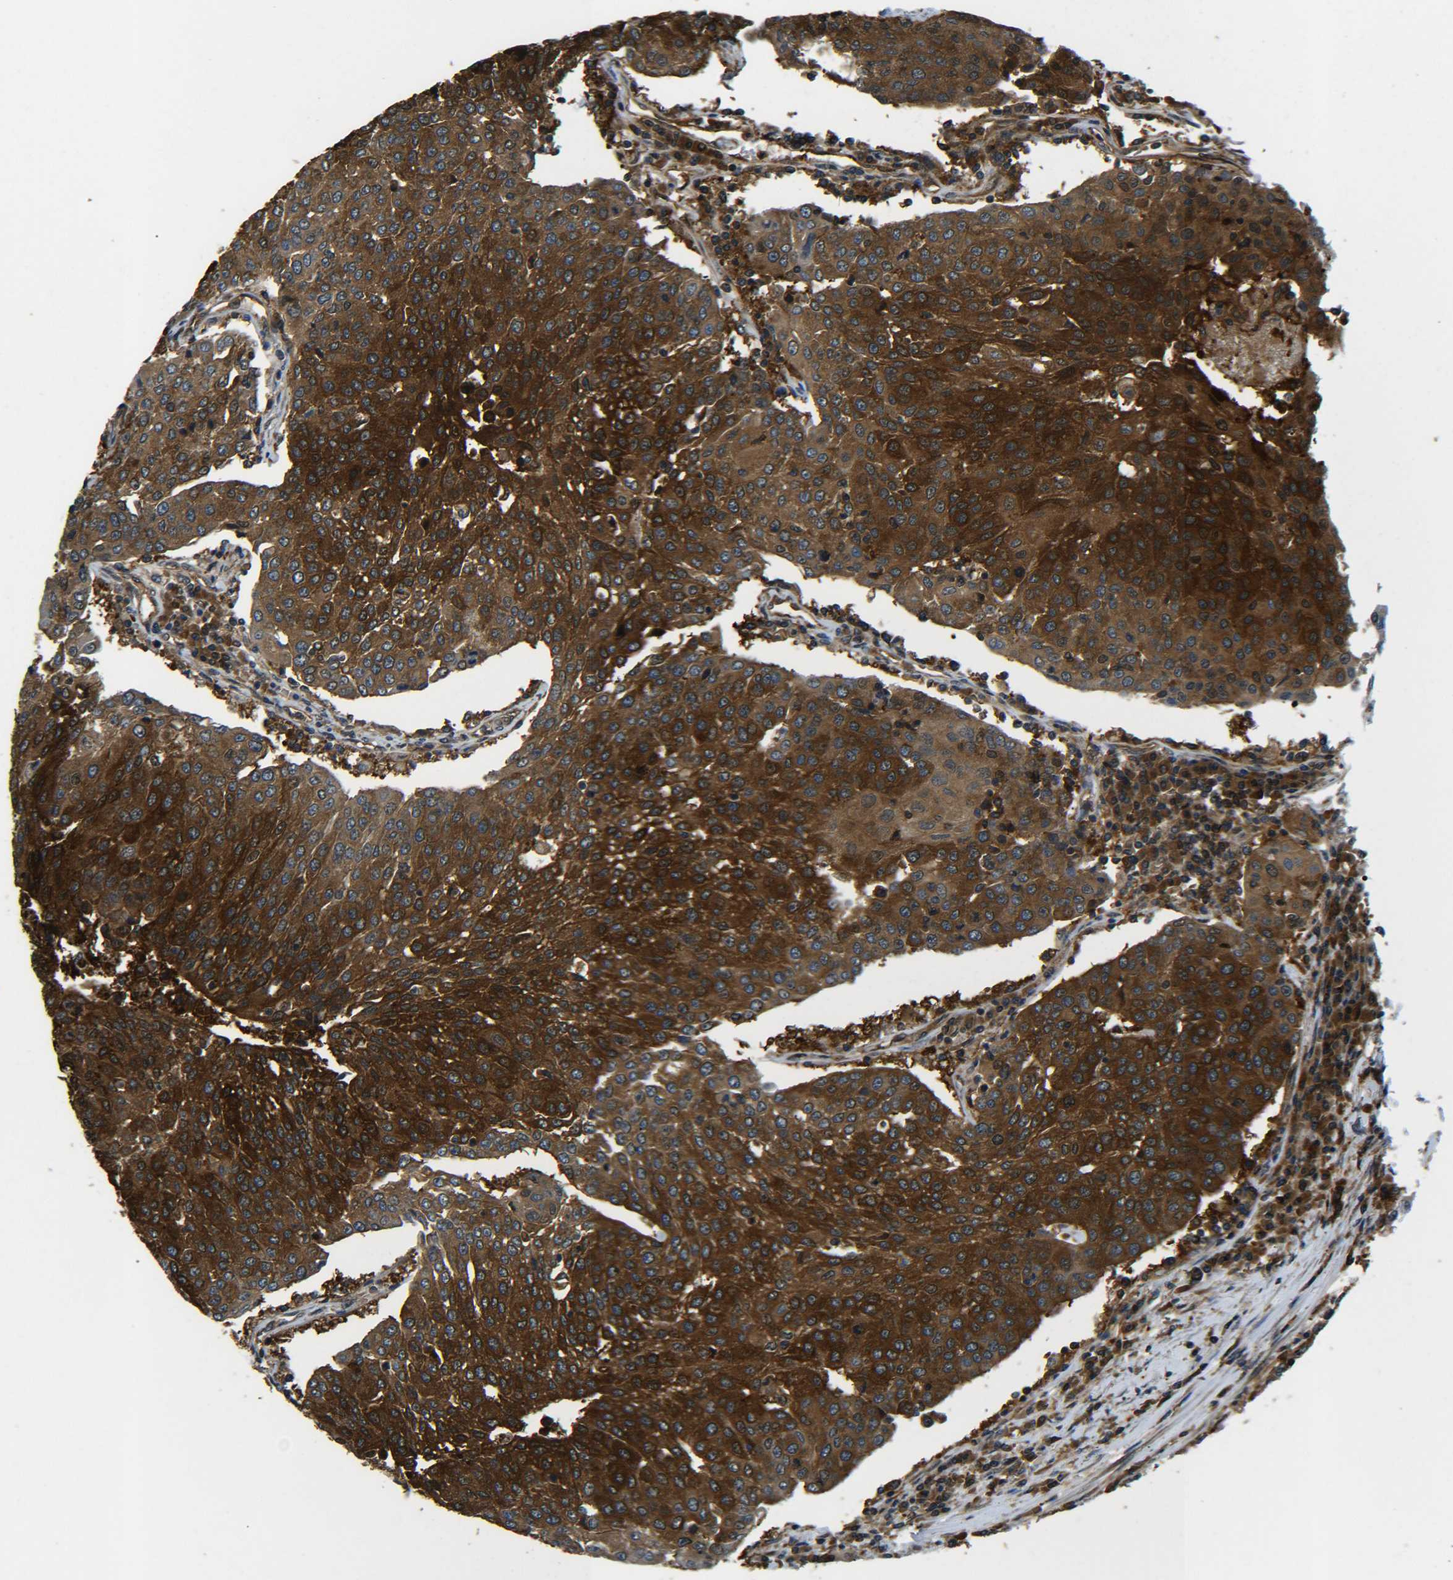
{"staining": {"intensity": "strong", "quantity": ">75%", "location": "cytoplasmic/membranous"}, "tissue": "urothelial cancer", "cell_type": "Tumor cells", "image_type": "cancer", "snomed": [{"axis": "morphology", "description": "Urothelial carcinoma, High grade"}, {"axis": "topography", "description": "Urinary bladder"}], "caption": "Urothelial cancer stained for a protein (brown) exhibits strong cytoplasmic/membranous positive positivity in approximately >75% of tumor cells.", "gene": "PREB", "patient": {"sex": "female", "age": 85}}